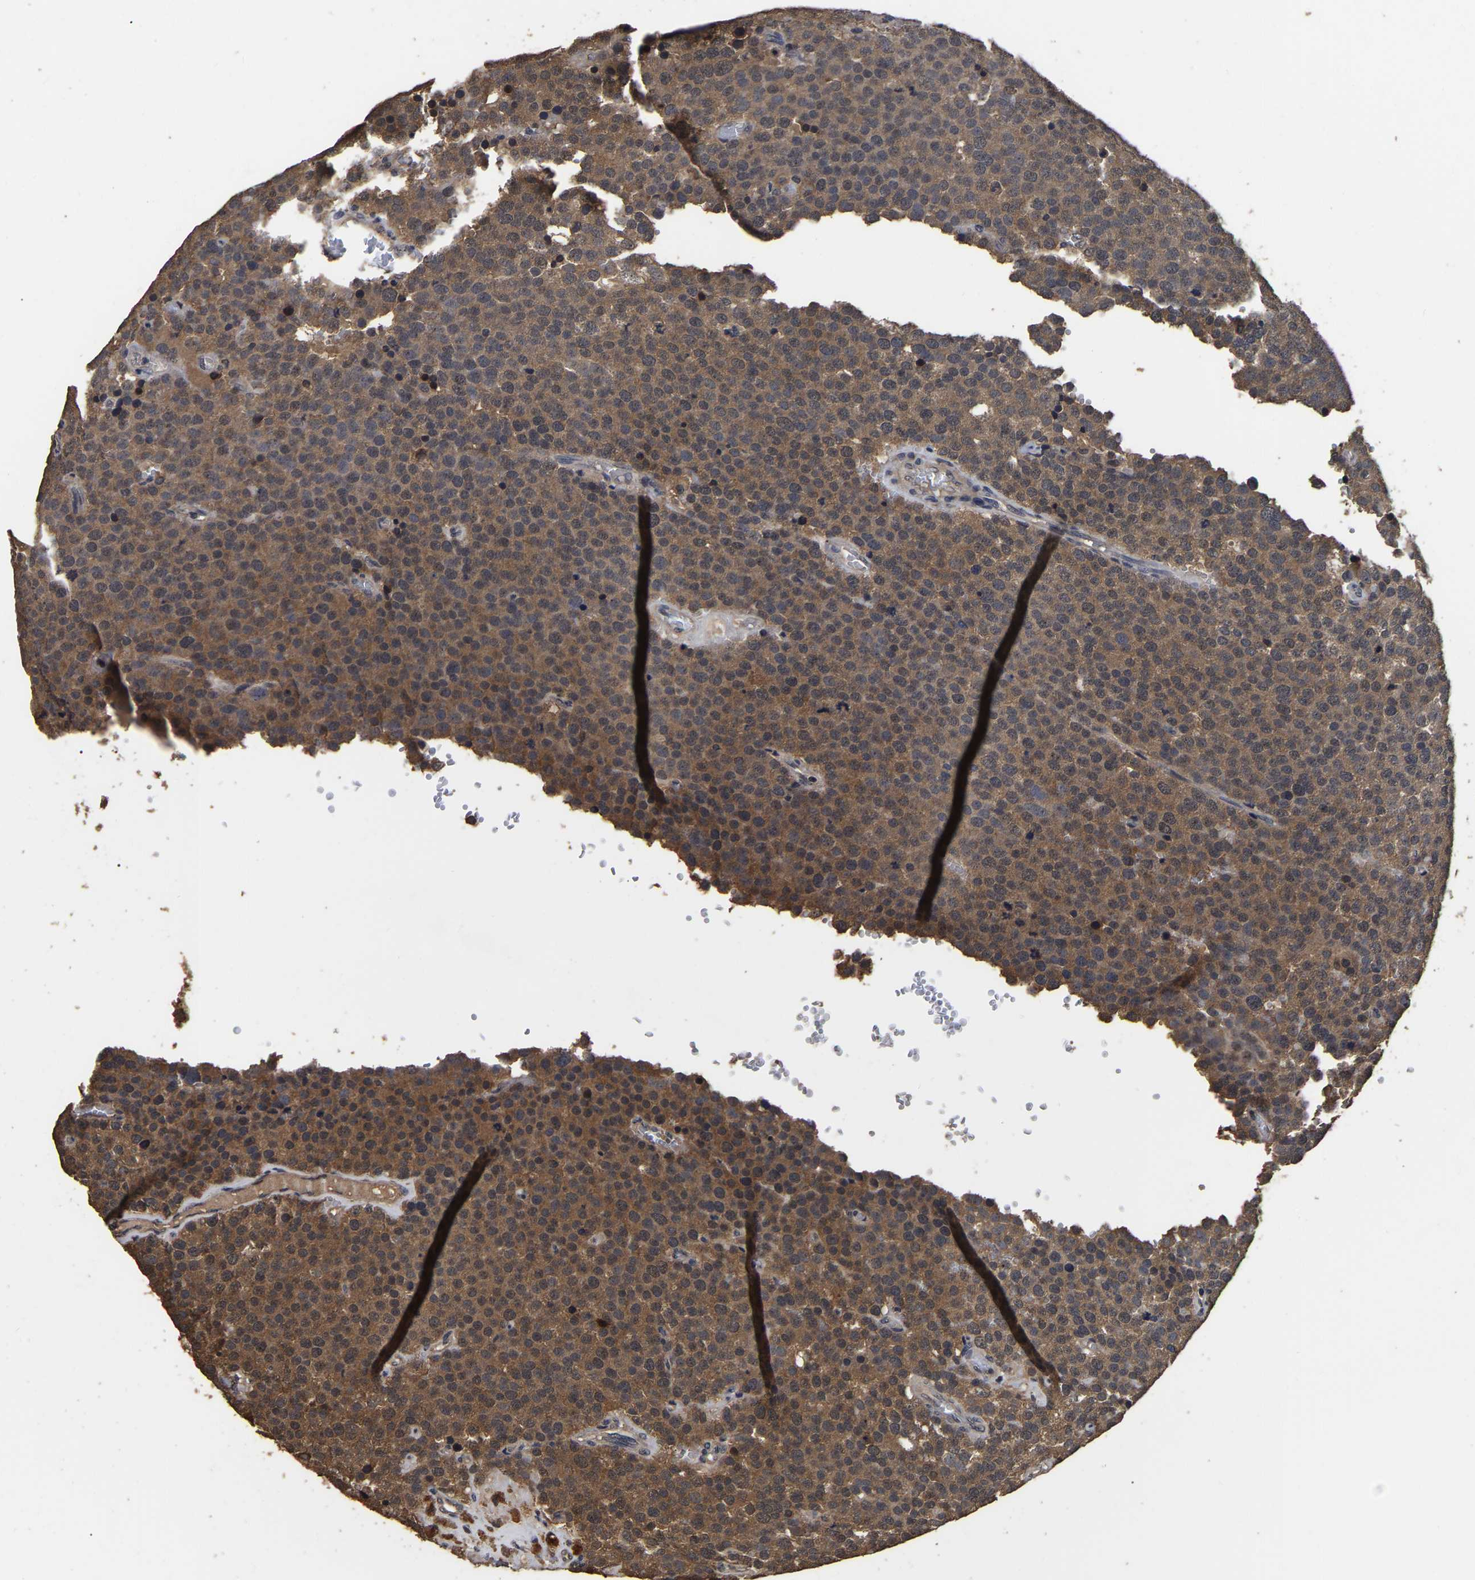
{"staining": {"intensity": "moderate", "quantity": ">75%", "location": "cytoplasmic/membranous"}, "tissue": "testis cancer", "cell_type": "Tumor cells", "image_type": "cancer", "snomed": [{"axis": "morphology", "description": "Normal tissue, NOS"}, {"axis": "morphology", "description": "Seminoma, NOS"}, {"axis": "topography", "description": "Testis"}], "caption": "Immunohistochemistry photomicrograph of neoplastic tissue: testis seminoma stained using IHC displays medium levels of moderate protein expression localized specifically in the cytoplasmic/membranous of tumor cells, appearing as a cytoplasmic/membranous brown color.", "gene": "STK32C", "patient": {"sex": "male", "age": 71}}